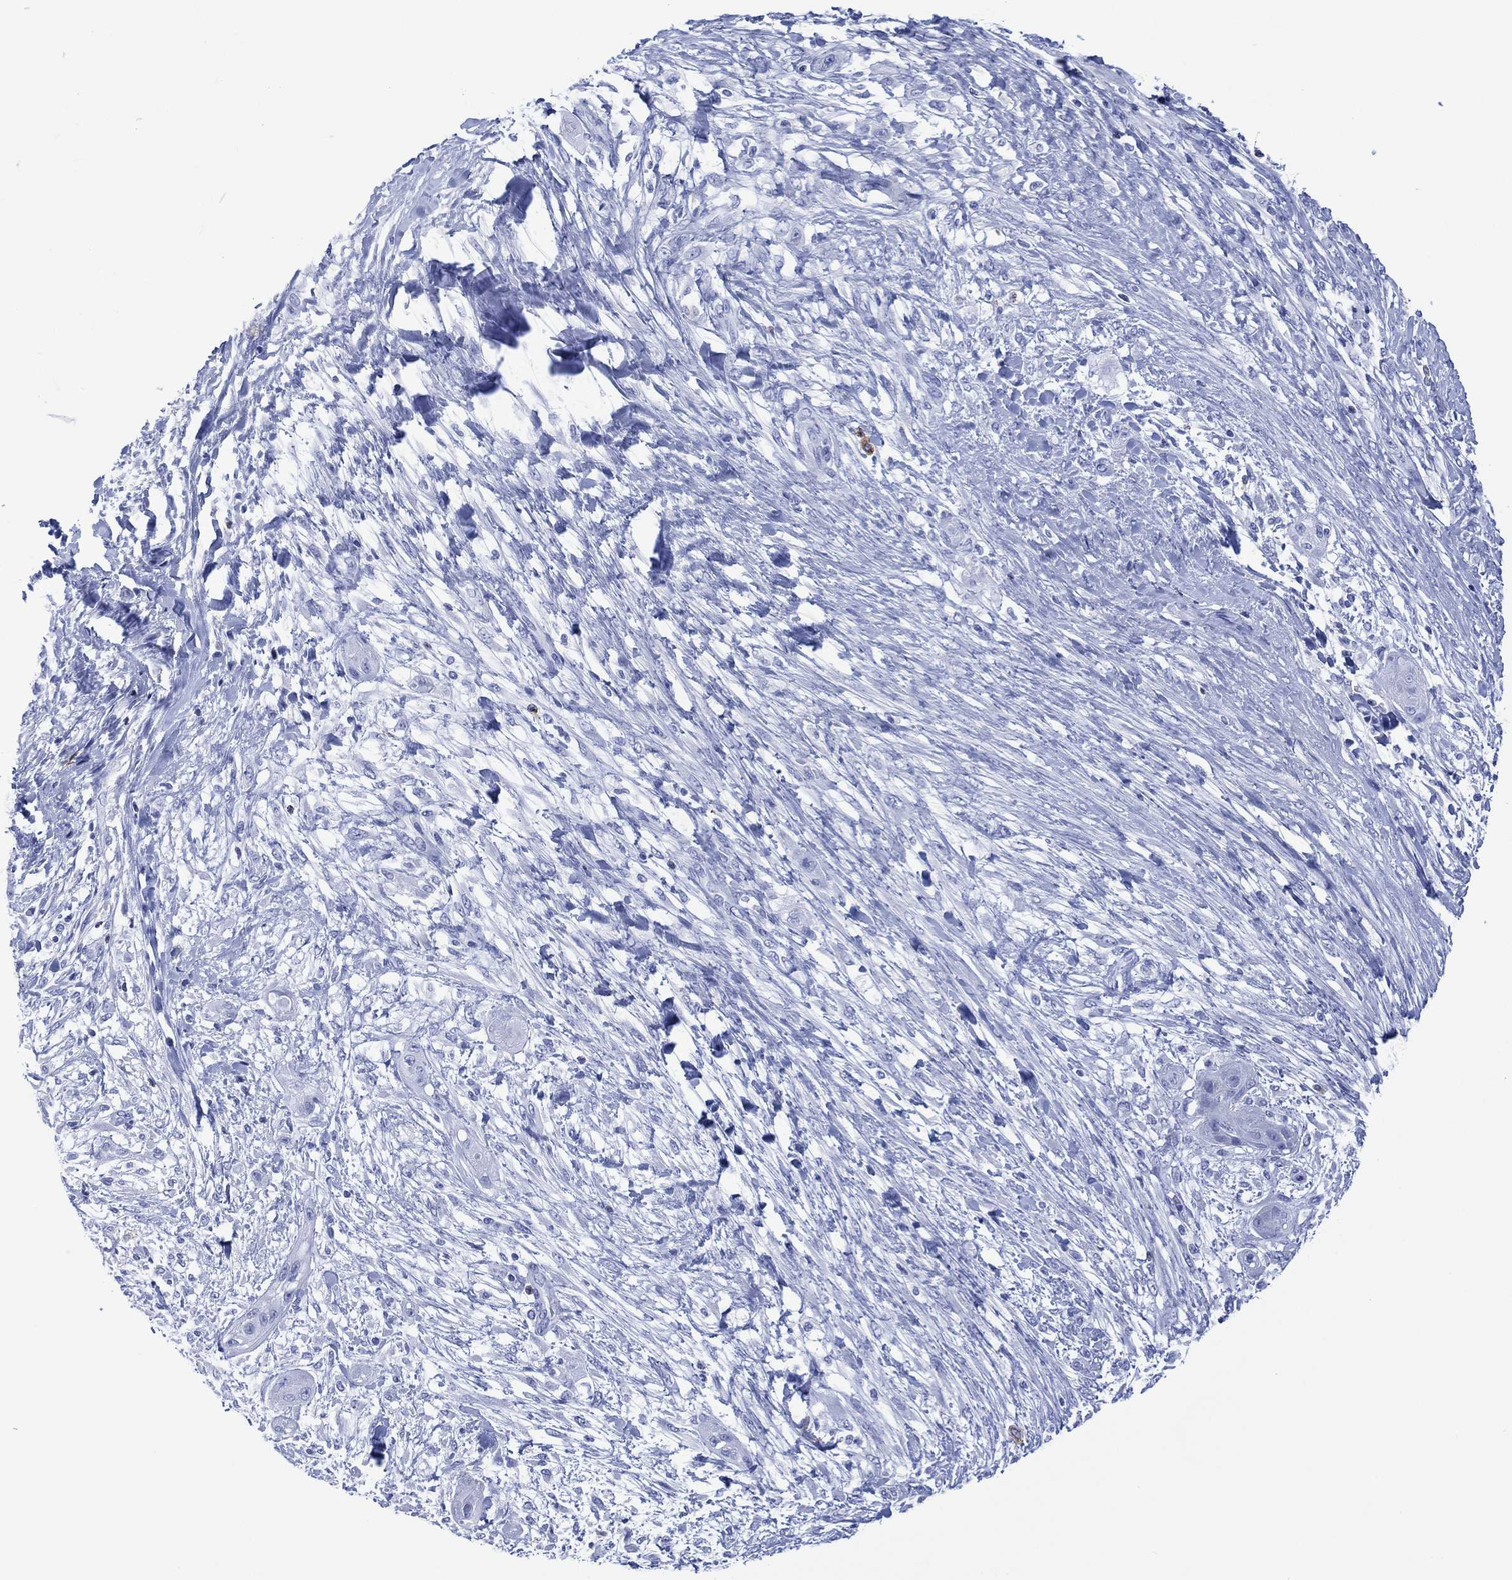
{"staining": {"intensity": "negative", "quantity": "none", "location": "none"}, "tissue": "skin cancer", "cell_type": "Tumor cells", "image_type": "cancer", "snomed": [{"axis": "morphology", "description": "Squamous cell carcinoma, NOS"}, {"axis": "topography", "description": "Skin"}], "caption": "Human skin cancer stained for a protein using immunohistochemistry exhibits no staining in tumor cells.", "gene": "DPP4", "patient": {"sex": "male", "age": 62}}